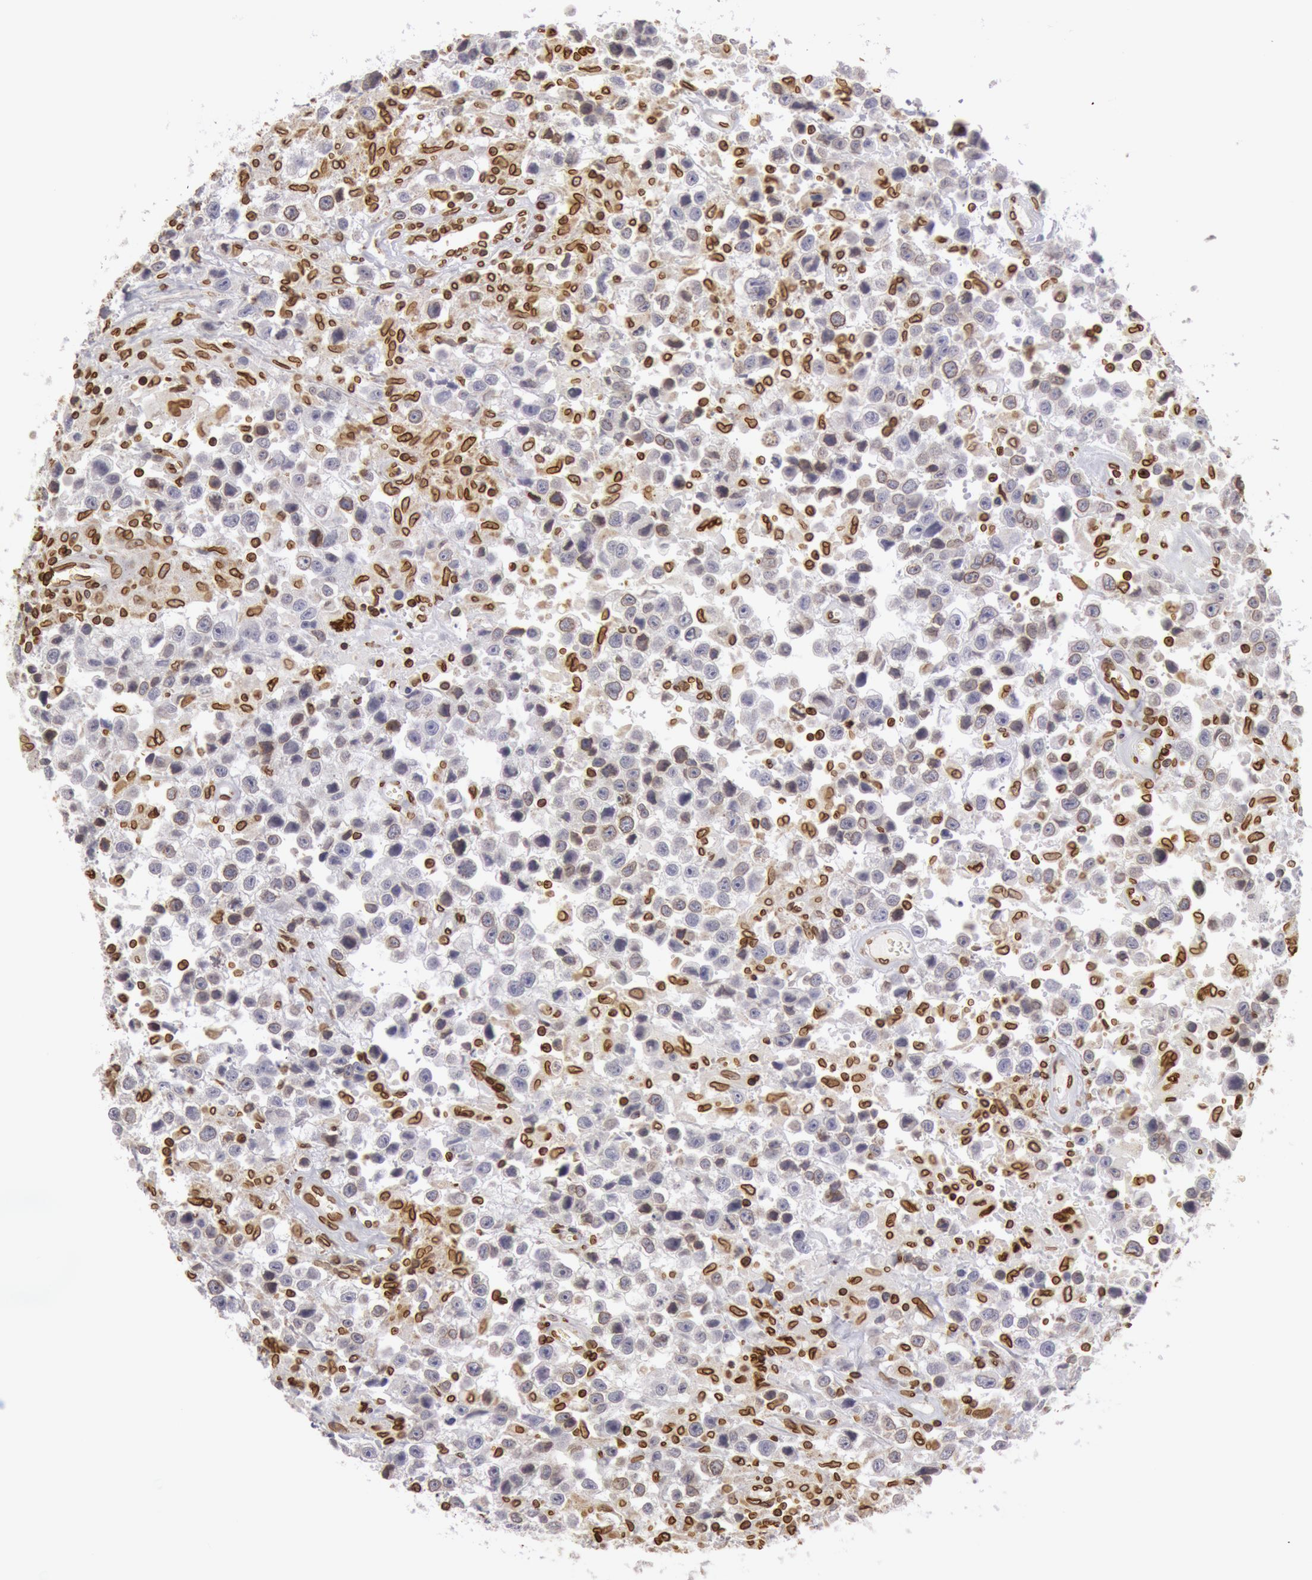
{"staining": {"intensity": "moderate", "quantity": "<25%", "location": "cytoplasmic/membranous,nuclear"}, "tissue": "testis cancer", "cell_type": "Tumor cells", "image_type": "cancer", "snomed": [{"axis": "morphology", "description": "Seminoma, NOS"}, {"axis": "topography", "description": "Testis"}], "caption": "Immunohistochemistry (IHC) staining of testis seminoma, which demonstrates low levels of moderate cytoplasmic/membranous and nuclear staining in about <25% of tumor cells indicating moderate cytoplasmic/membranous and nuclear protein staining. The staining was performed using DAB (3,3'-diaminobenzidine) (brown) for protein detection and nuclei were counterstained in hematoxylin (blue).", "gene": "SUN2", "patient": {"sex": "male", "age": 43}}